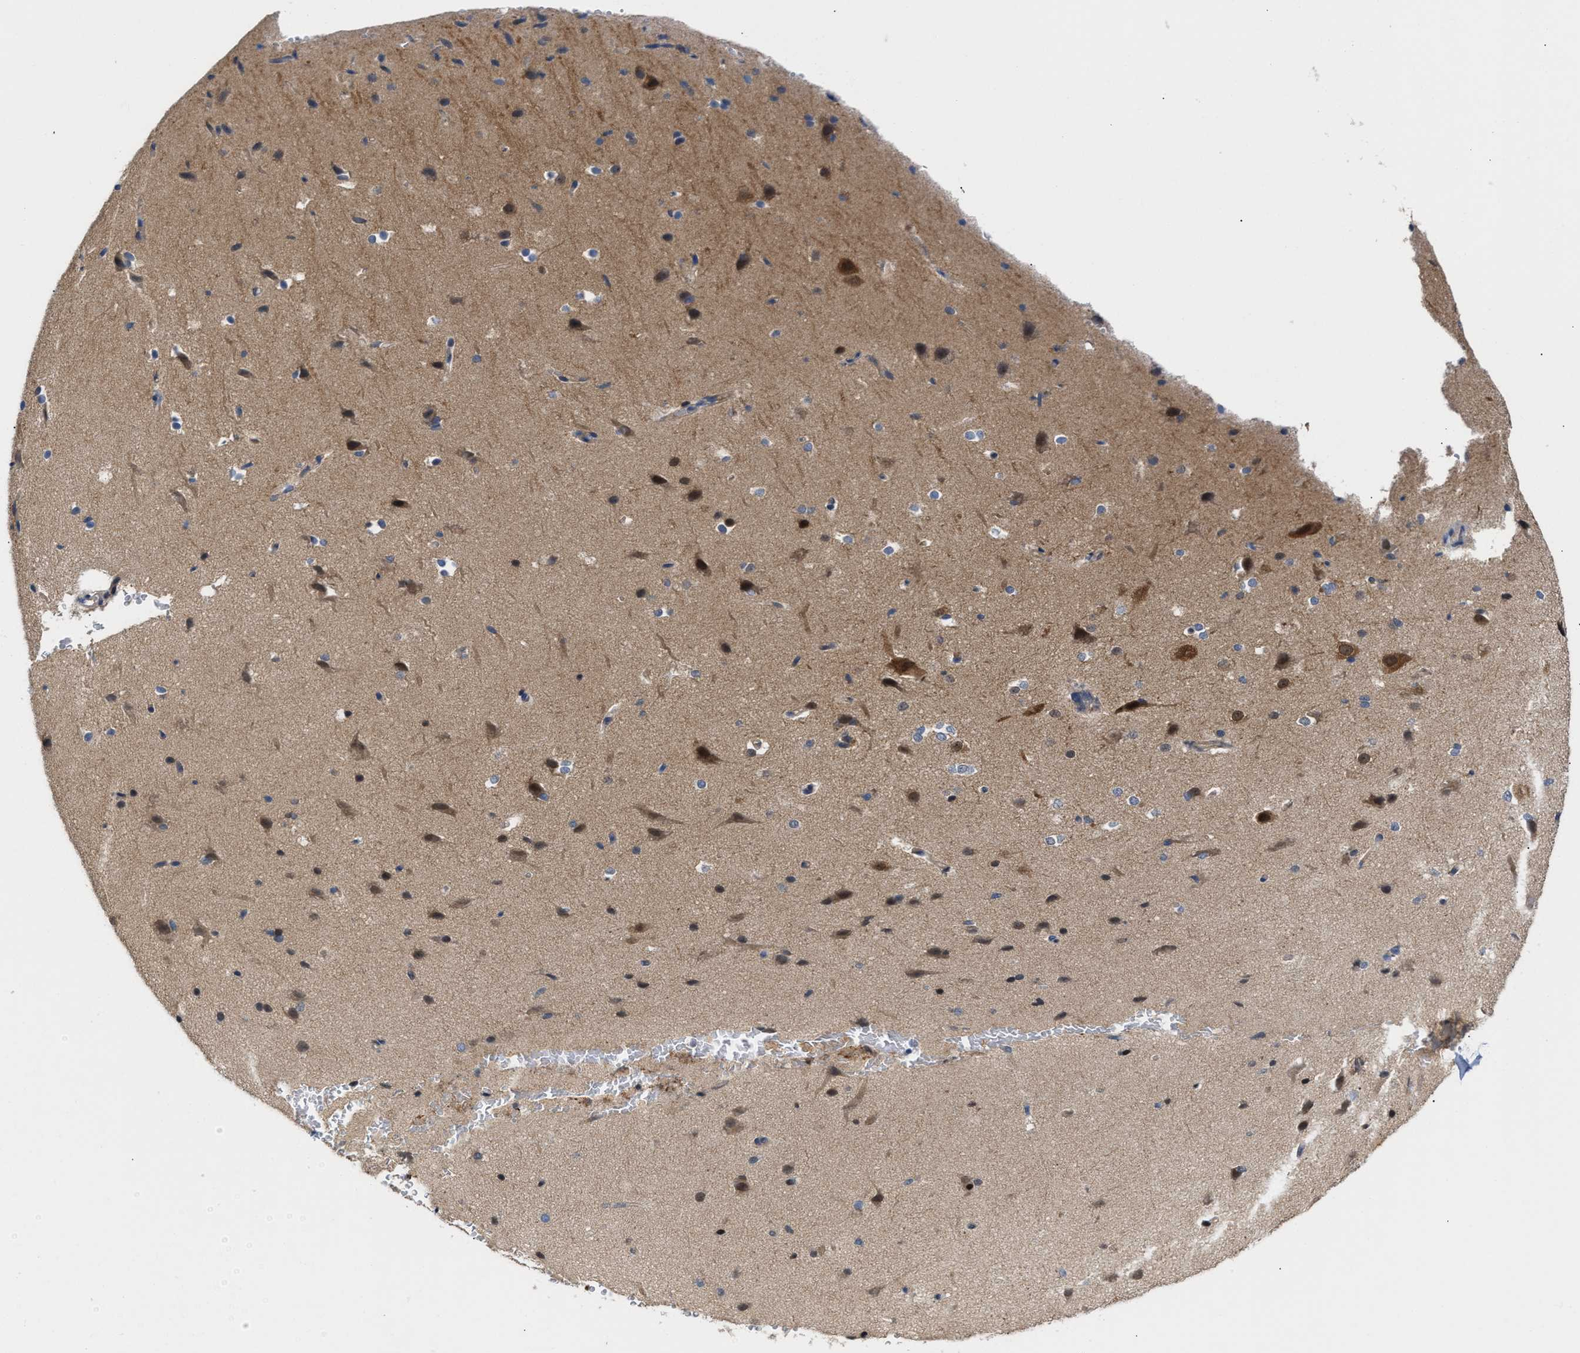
{"staining": {"intensity": "negative", "quantity": "none", "location": "none"}, "tissue": "cerebral cortex", "cell_type": "Endothelial cells", "image_type": "normal", "snomed": [{"axis": "morphology", "description": "Normal tissue, NOS"}, {"axis": "morphology", "description": "Developmental malformation"}, {"axis": "topography", "description": "Cerebral cortex"}], "caption": "This is an immunohistochemistry histopathology image of unremarkable cerebral cortex. There is no expression in endothelial cells.", "gene": "BBLN", "patient": {"sex": "female", "age": 30}}